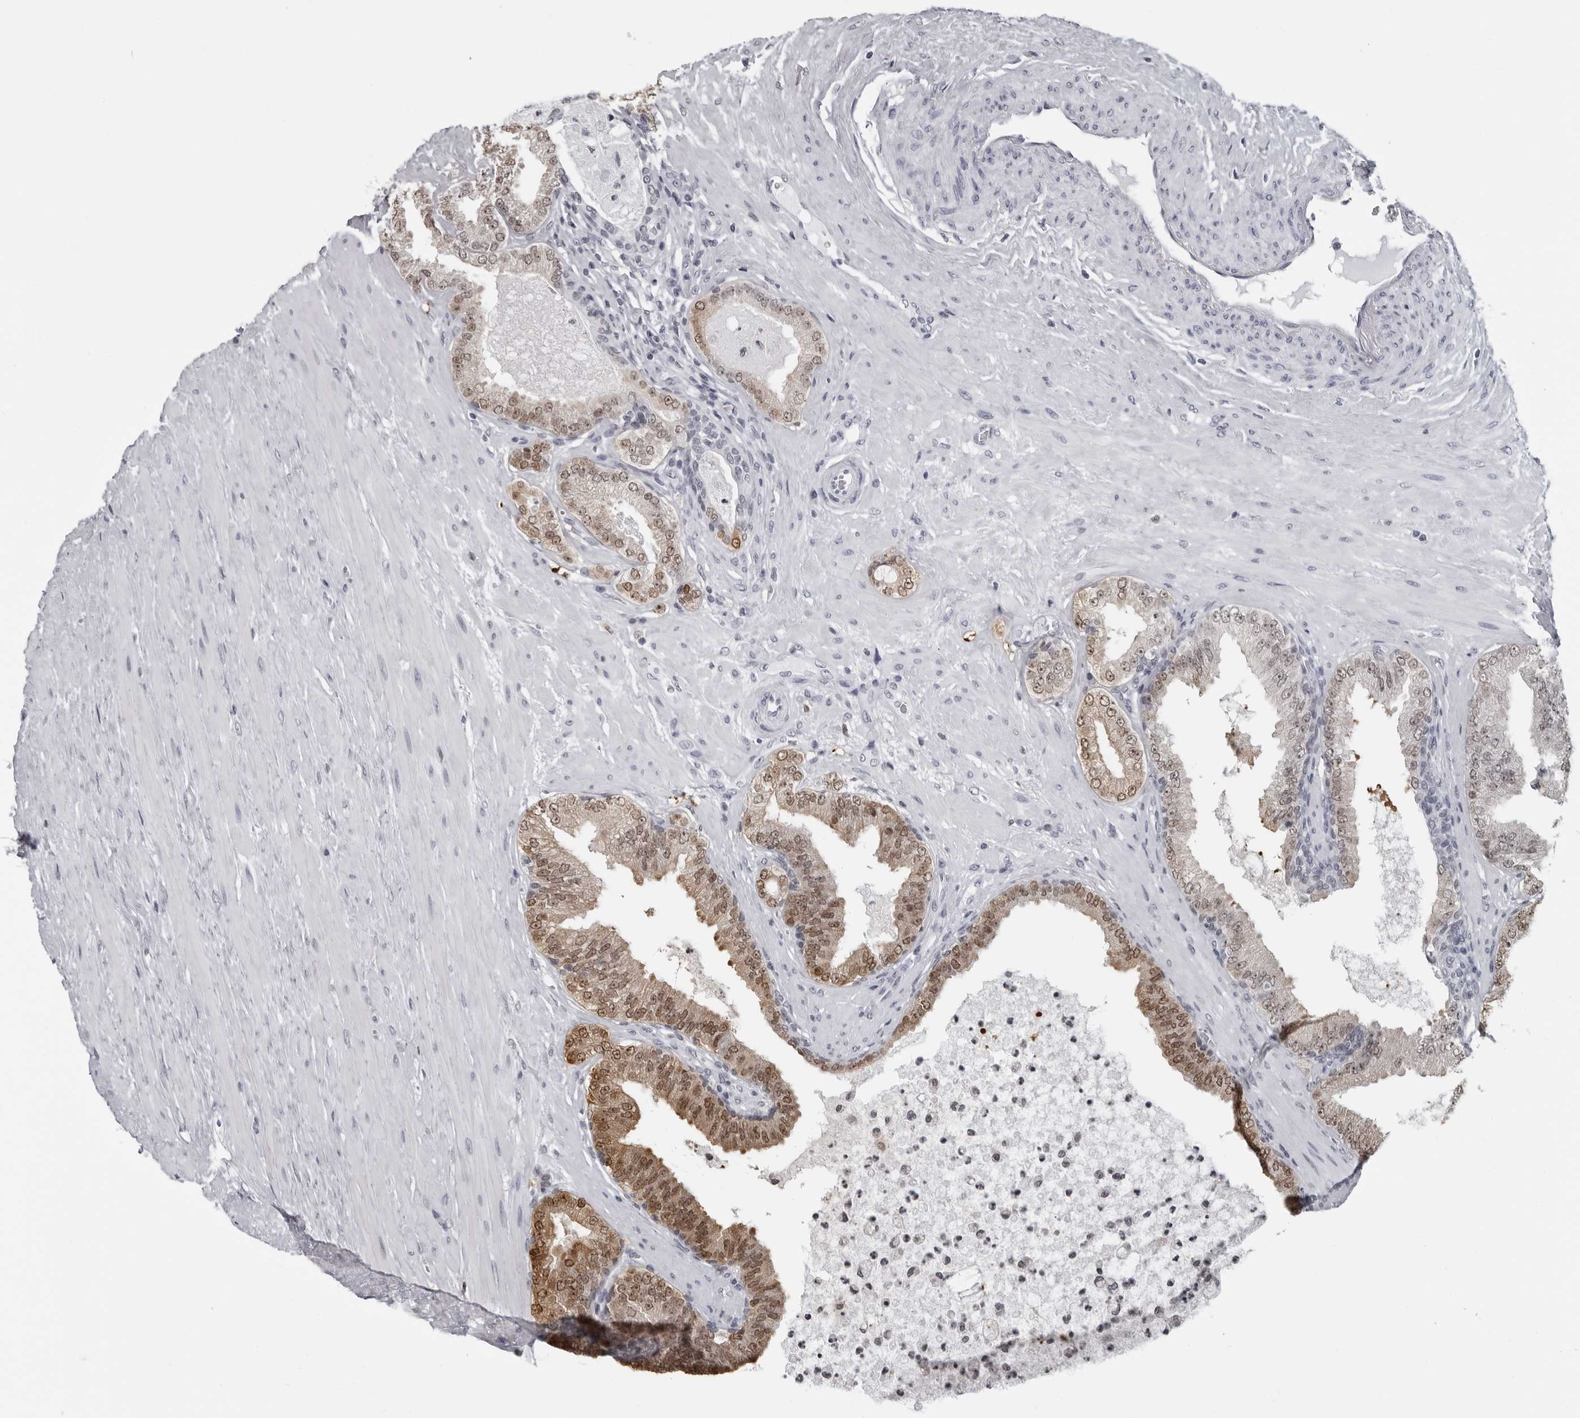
{"staining": {"intensity": "moderate", "quantity": "25%-75%", "location": "cytoplasmic/membranous,nuclear"}, "tissue": "prostate cancer", "cell_type": "Tumor cells", "image_type": "cancer", "snomed": [{"axis": "morphology", "description": "Adenocarcinoma, Low grade"}, {"axis": "topography", "description": "Prostate"}], "caption": "A high-resolution histopathology image shows IHC staining of prostate cancer (adenocarcinoma (low-grade)), which displays moderate cytoplasmic/membranous and nuclear expression in approximately 25%-75% of tumor cells.", "gene": "LZIC", "patient": {"sex": "male", "age": 63}}